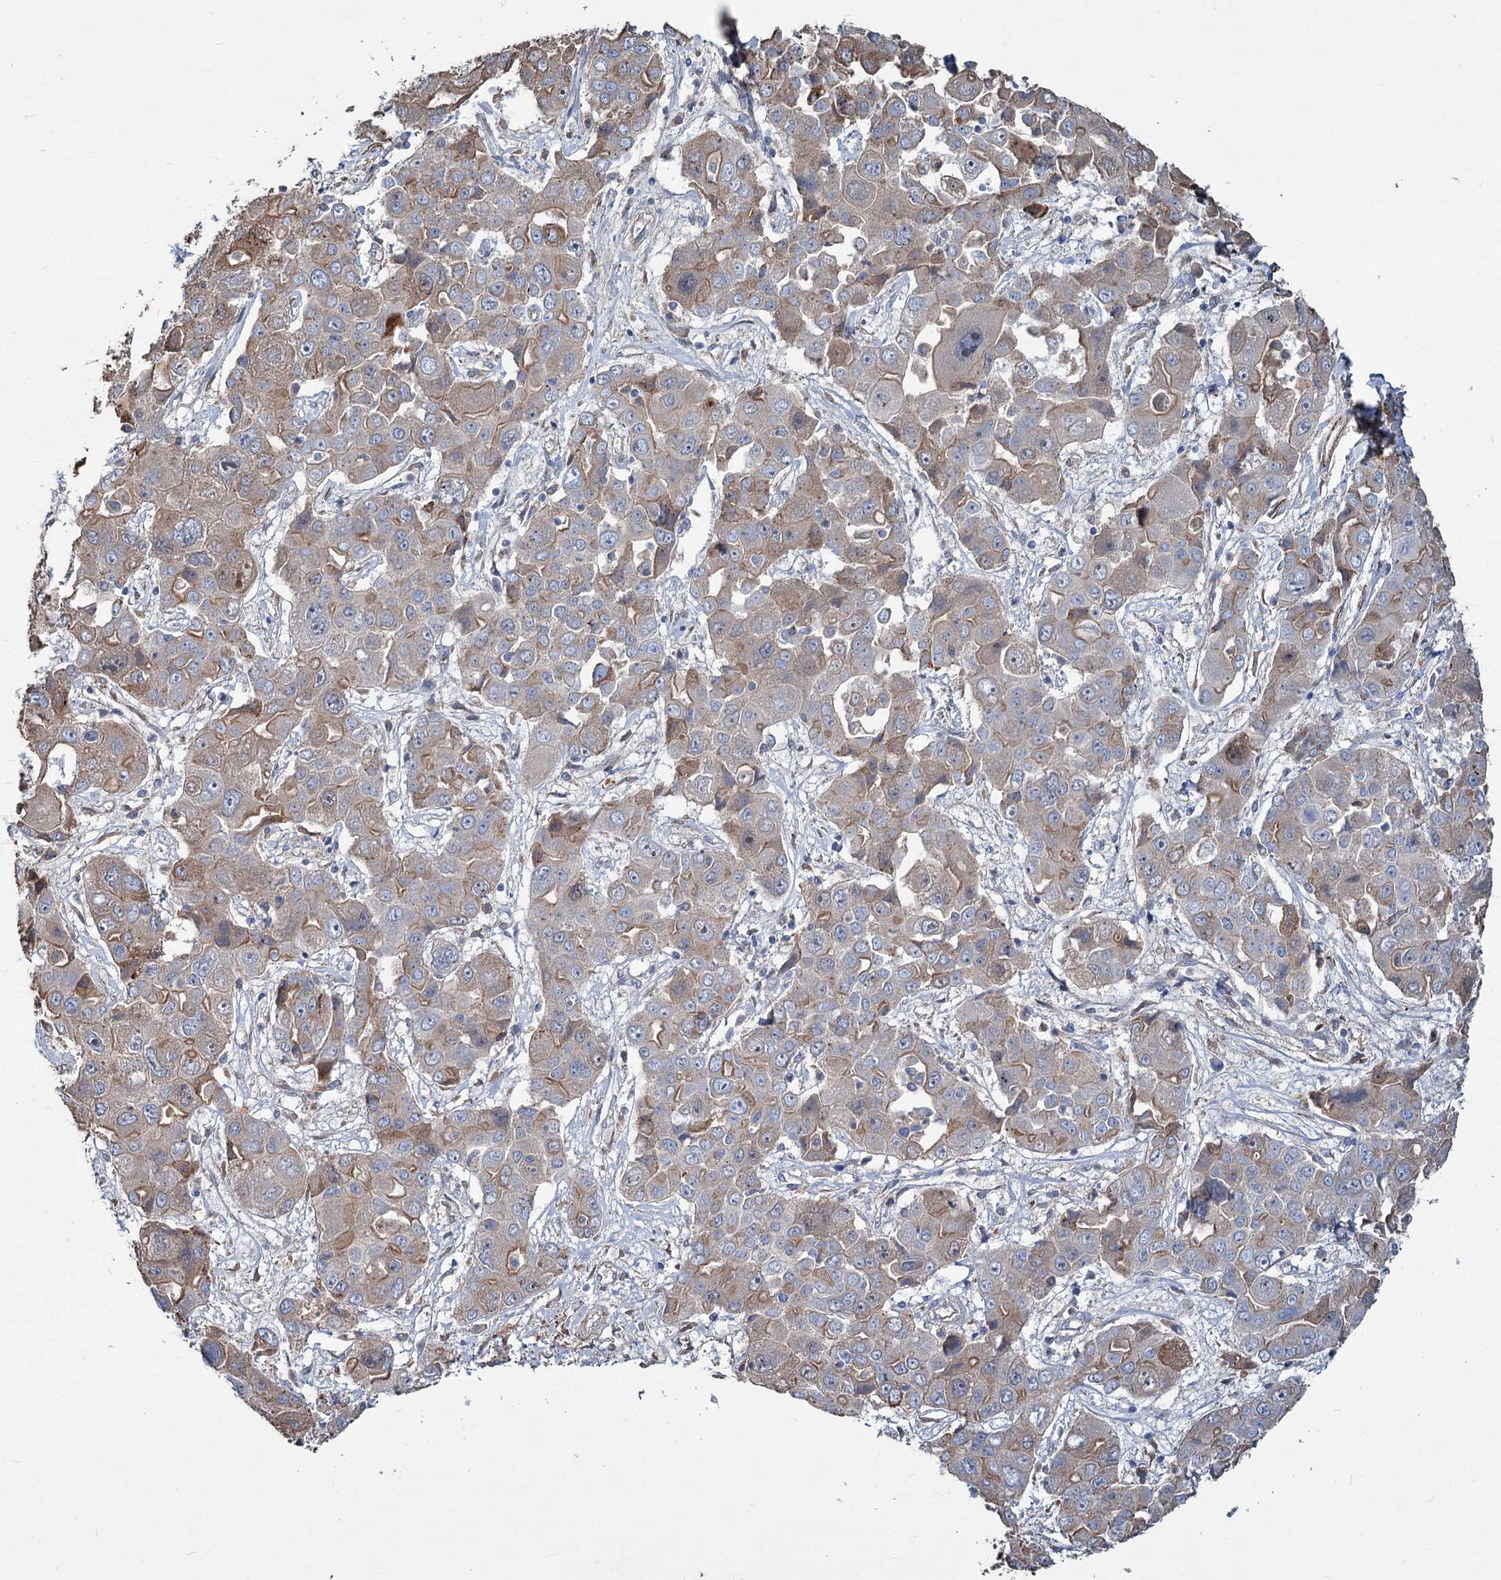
{"staining": {"intensity": "moderate", "quantity": "25%-75%", "location": "cytoplasmic/membranous"}, "tissue": "liver cancer", "cell_type": "Tumor cells", "image_type": "cancer", "snomed": [{"axis": "morphology", "description": "Cholangiocarcinoma"}, {"axis": "topography", "description": "Liver"}], "caption": "Protein expression analysis of human cholangiocarcinoma (liver) reveals moderate cytoplasmic/membranous expression in about 25%-75% of tumor cells.", "gene": "URAD", "patient": {"sex": "male", "age": 67}}